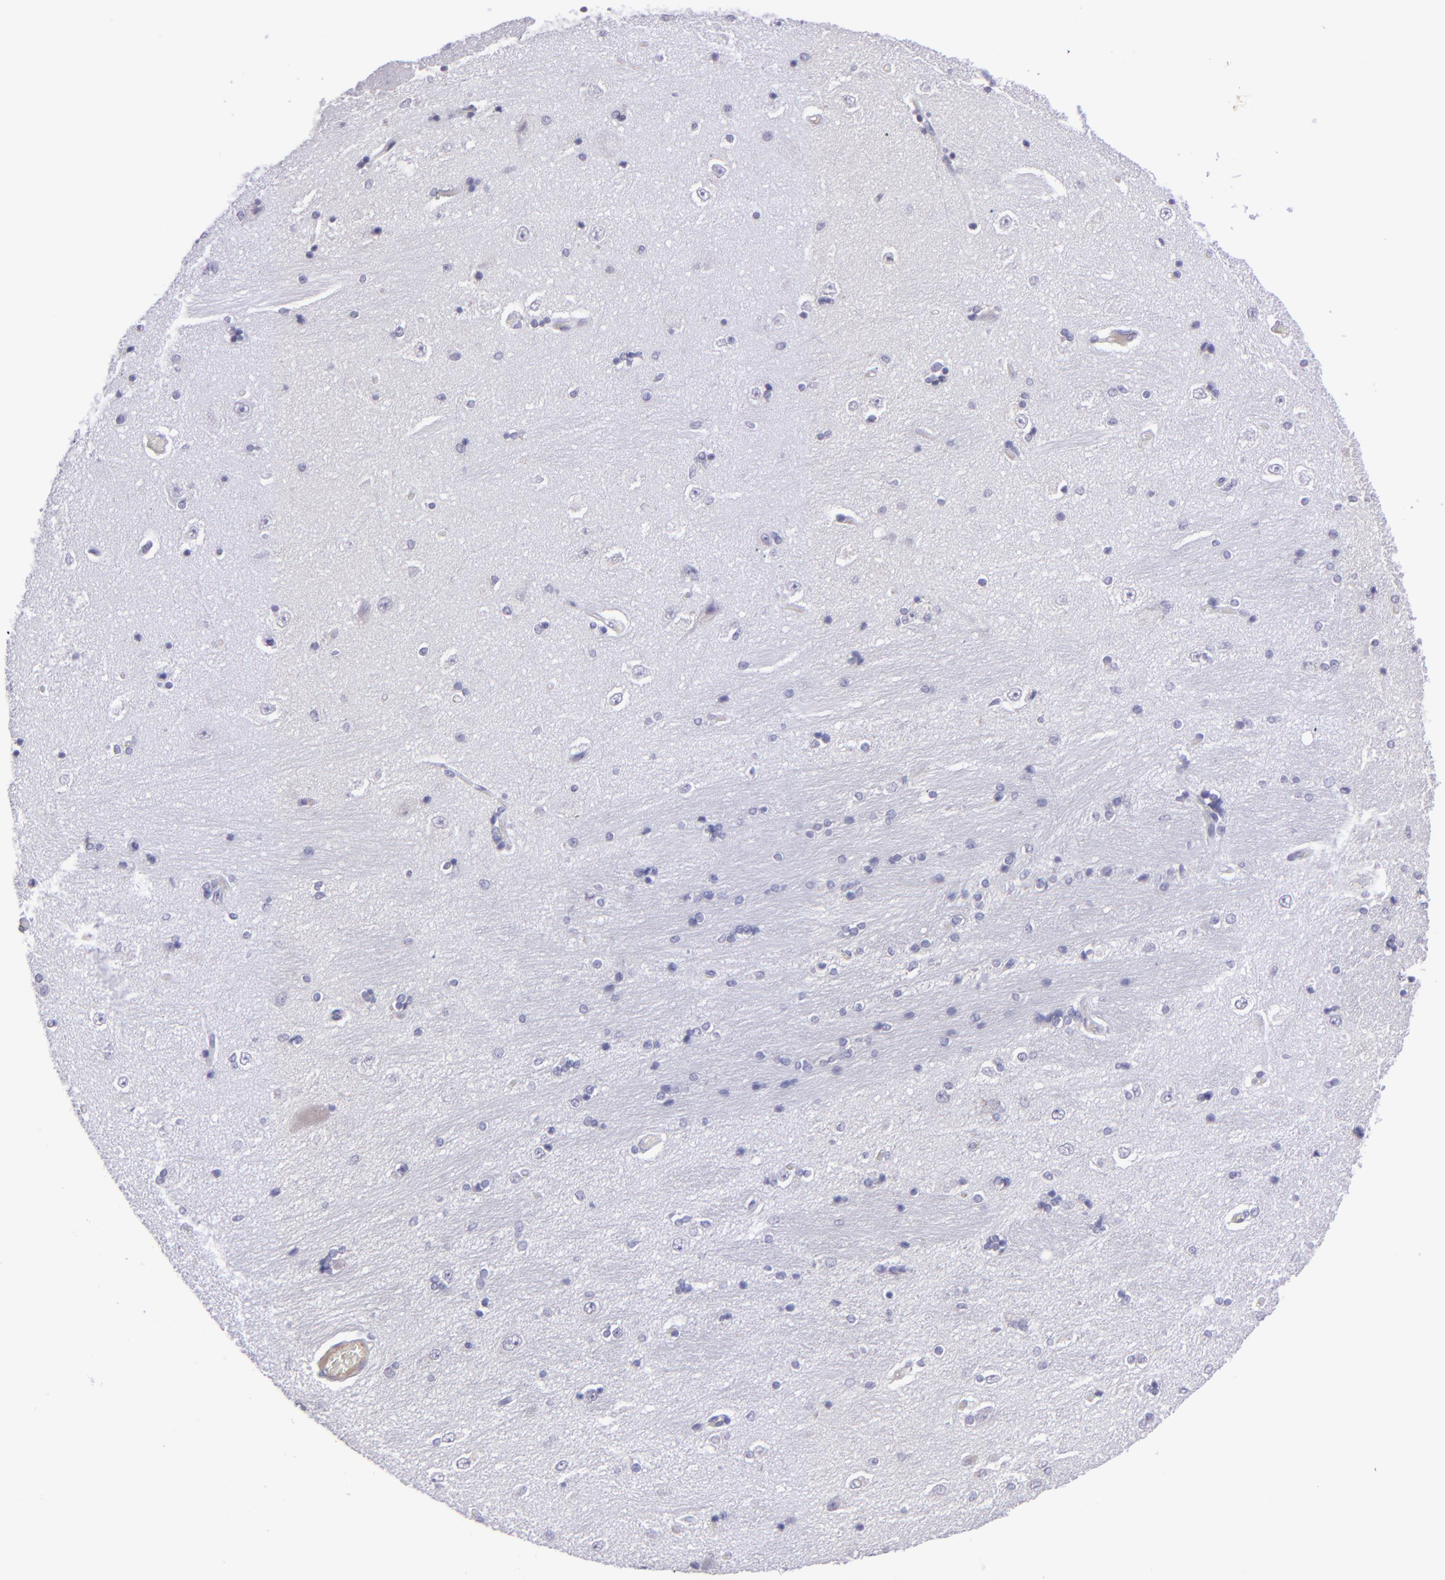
{"staining": {"intensity": "negative", "quantity": "none", "location": "none"}, "tissue": "hippocampus", "cell_type": "Glial cells", "image_type": "normal", "snomed": [{"axis": "morphology", "description": "Normal tissue, NOS"}, {"axis": "topography", "description": "Hippocampus"}], "caption": "Immunohistochemical staining of benign hippocampus exhibits no significant positivity in glial cells.", "gene": "POU2F2", "patient": {"sex": "female", "age": 54}}